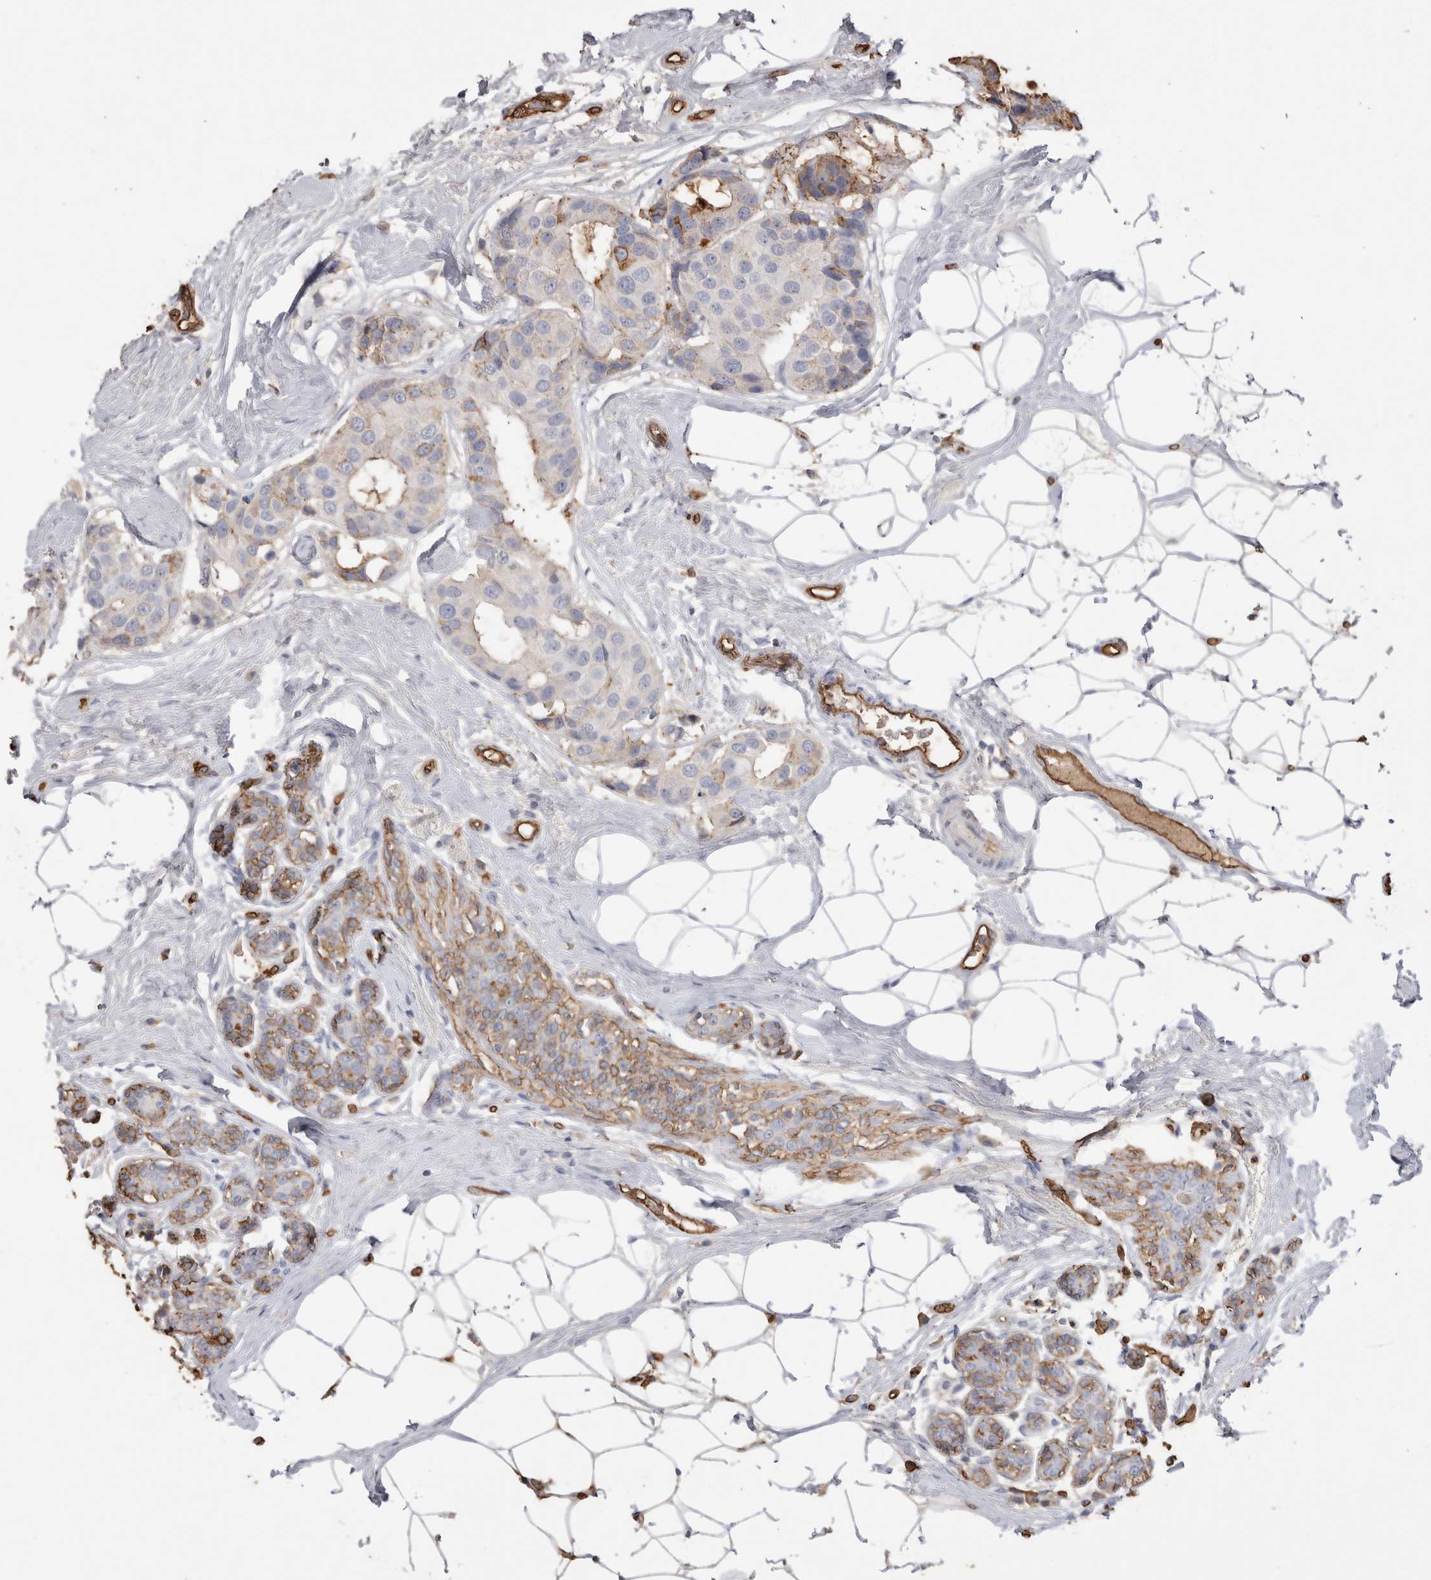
{"staining": {"intensity": "moderate", "quantity": "25%-75%", "location": "cytoplasmic/membranous"}, "tissue": "breast cancer", "cell_type": "Tumor cells", "image_type": "cancer", "snomed": [{"axis": "morphology", "description": "Normal tissue, NOS"}, {"axis": "morphology", "description": "Duct carcinoma"}, {"axis": "topography", "description": "Breast"}], "caption": "This is an image of IHC staining of breast cancer, which shows moderate positivity in the cytoplasmic/membranous of tumor cells.", "gene": "IL17RC", "patient": {"sex": "female", "age": 39}}